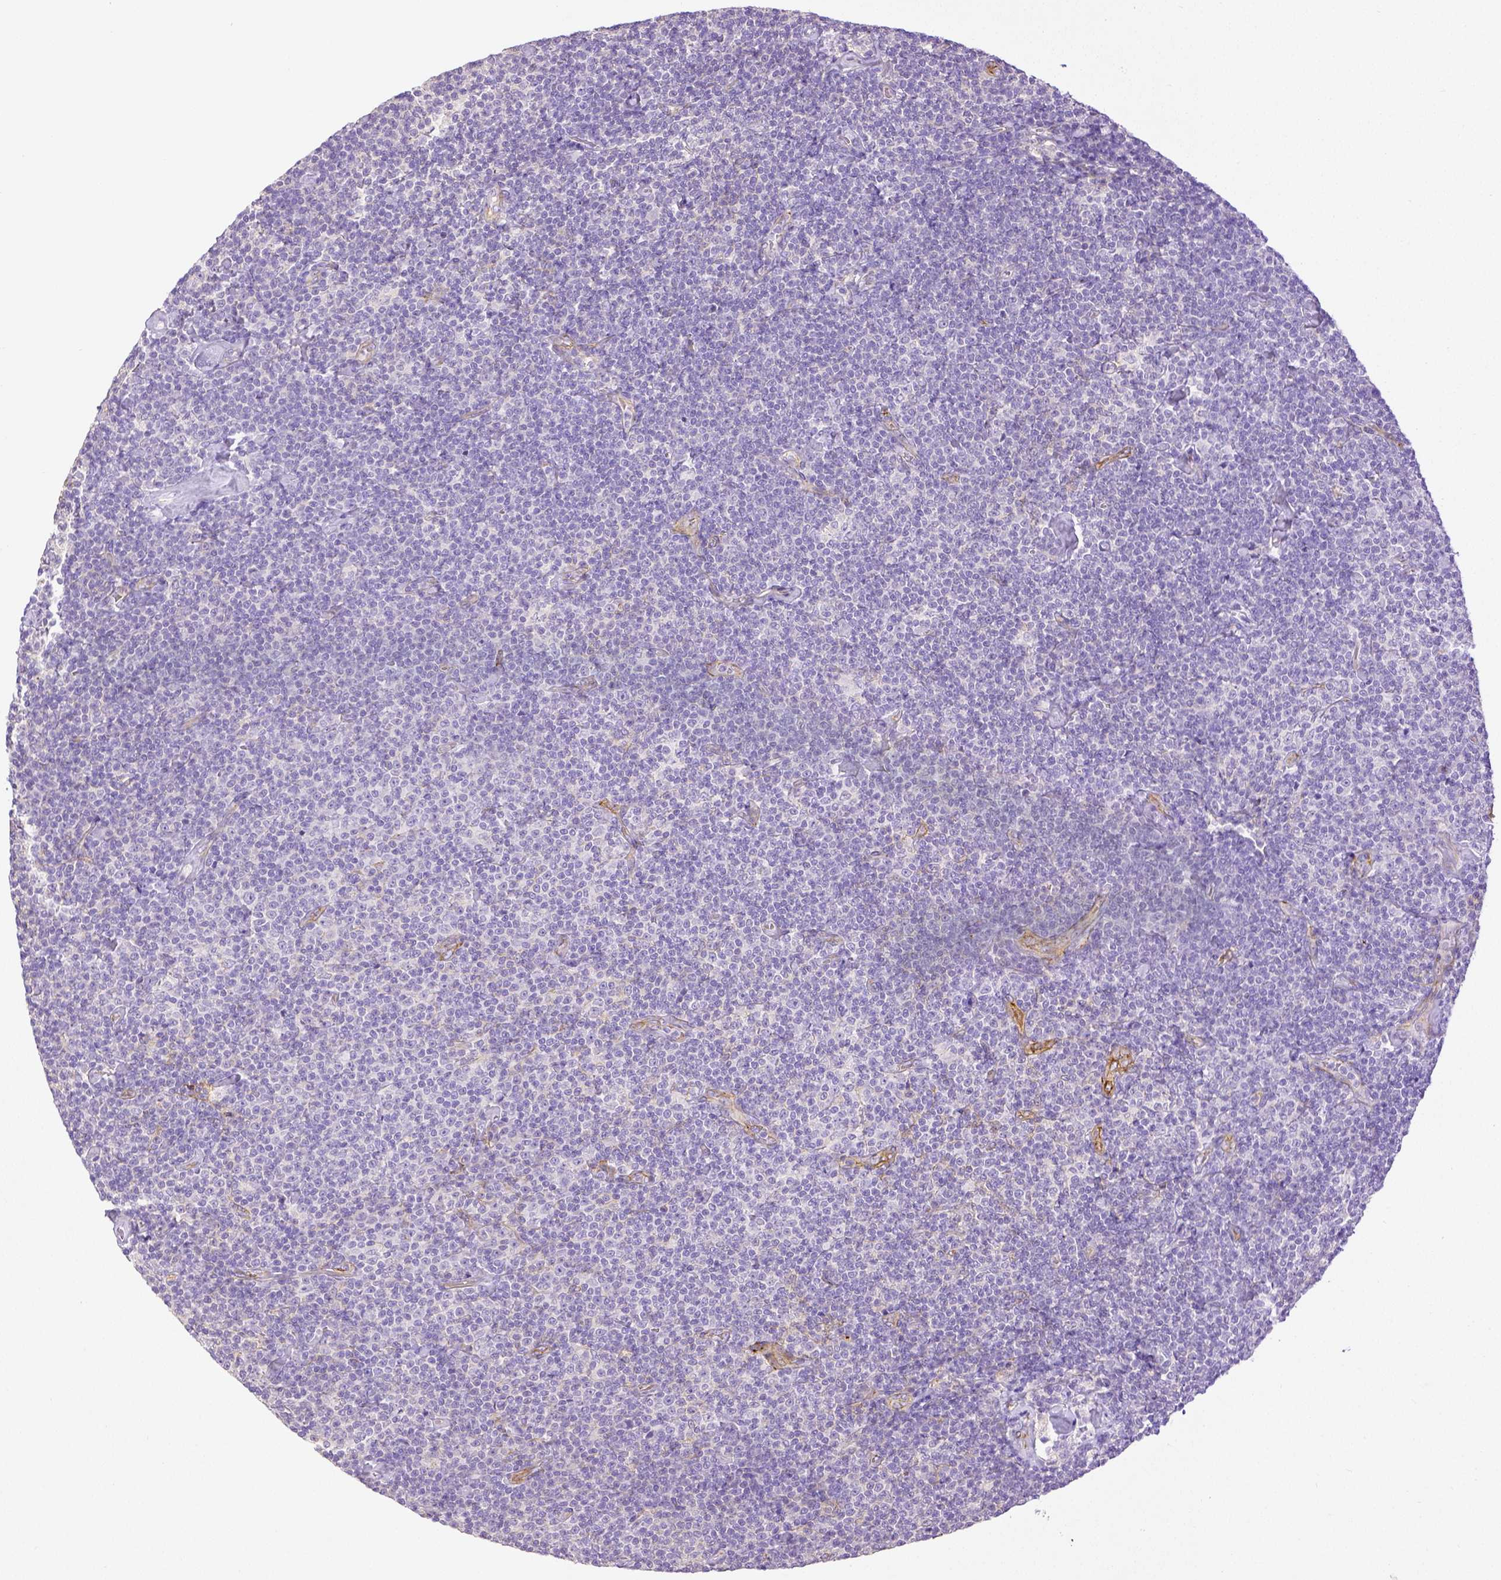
{"staining": {"intensity": "negative", "quantity": "none", "location": "none"}, "tissue": "lymphoma", "cell_type": "Tumor cells", "image_type": "cancer", "snomed": [{"axis": "morphology", "description": "Malignant lymphoma, non-Hodgkin's type, Low grade"}, {"axis": "topography", "description": "Lymph node"}], "caption": "IHC image of neoplastic tissue: human lymphoma stained with DAB (3,3'-diaminobenzidine) displays no significant protein expression in tumor cells. (DAB immunohistochemistry visualized using brightfield microscopy, high magnification).", "gene": "THY1", "patient": {"sex": "male", "age": 81}}